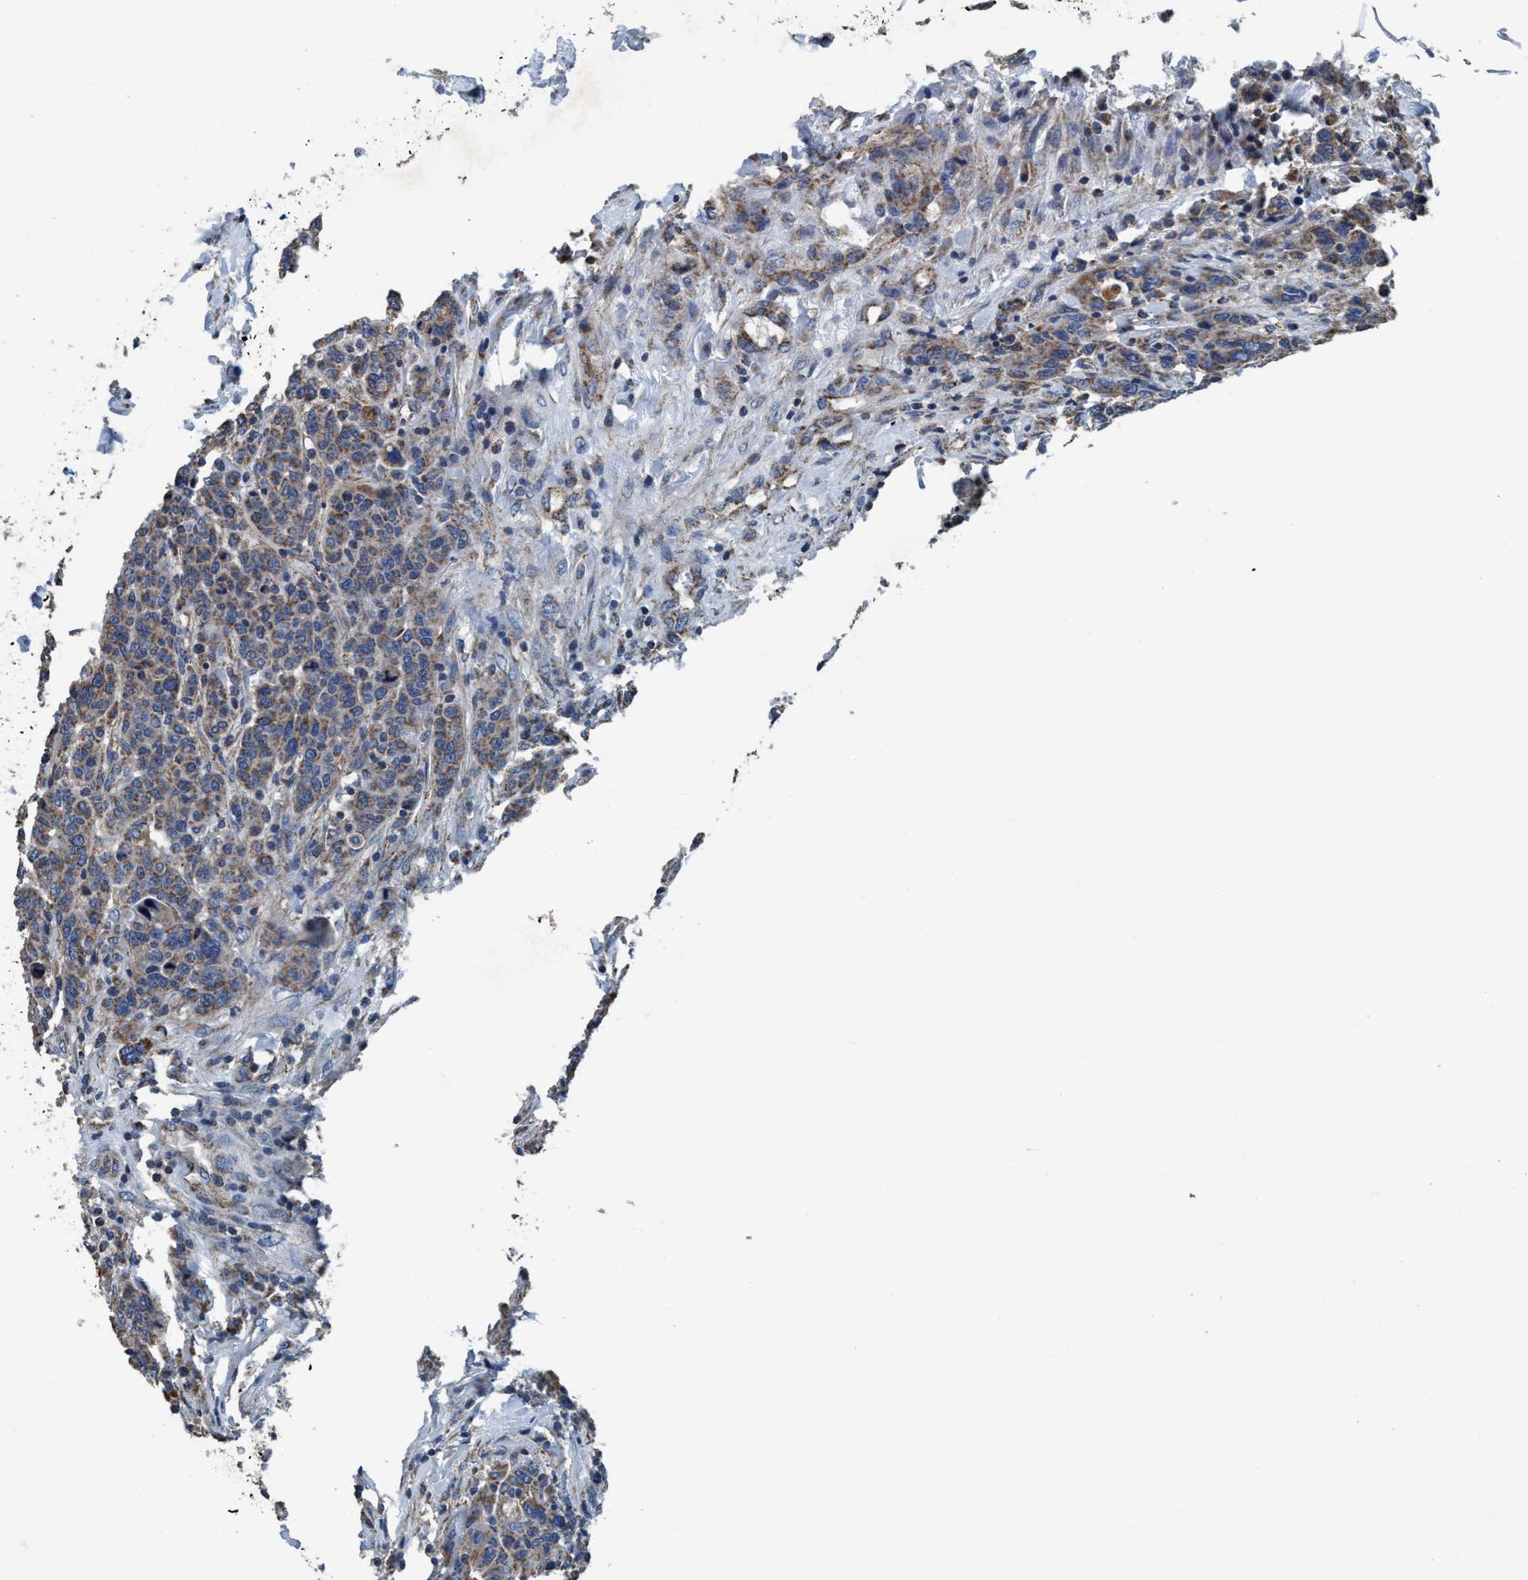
{"staining": {"intensity": "moderate", "quantity": ">75%", "location": "cytoplasmic/membranous"}, "tissue": "breast cancer", "cell_type": "Tumor cells", "image_type": "cancer", "snomed": [{"axis": "morphology", "description": "Duct carcinoma"}, {"axis": "topography", "description": "Breast"}], "caption": "Protein expression analysis of breast cancer shows moderate cytoplasmic/membranous staining in approximately >75% of tumor cells. Nuclei are stained in blue.", "gene": "ANKFN1", "patient": {"sex": "female", "age": 37}}